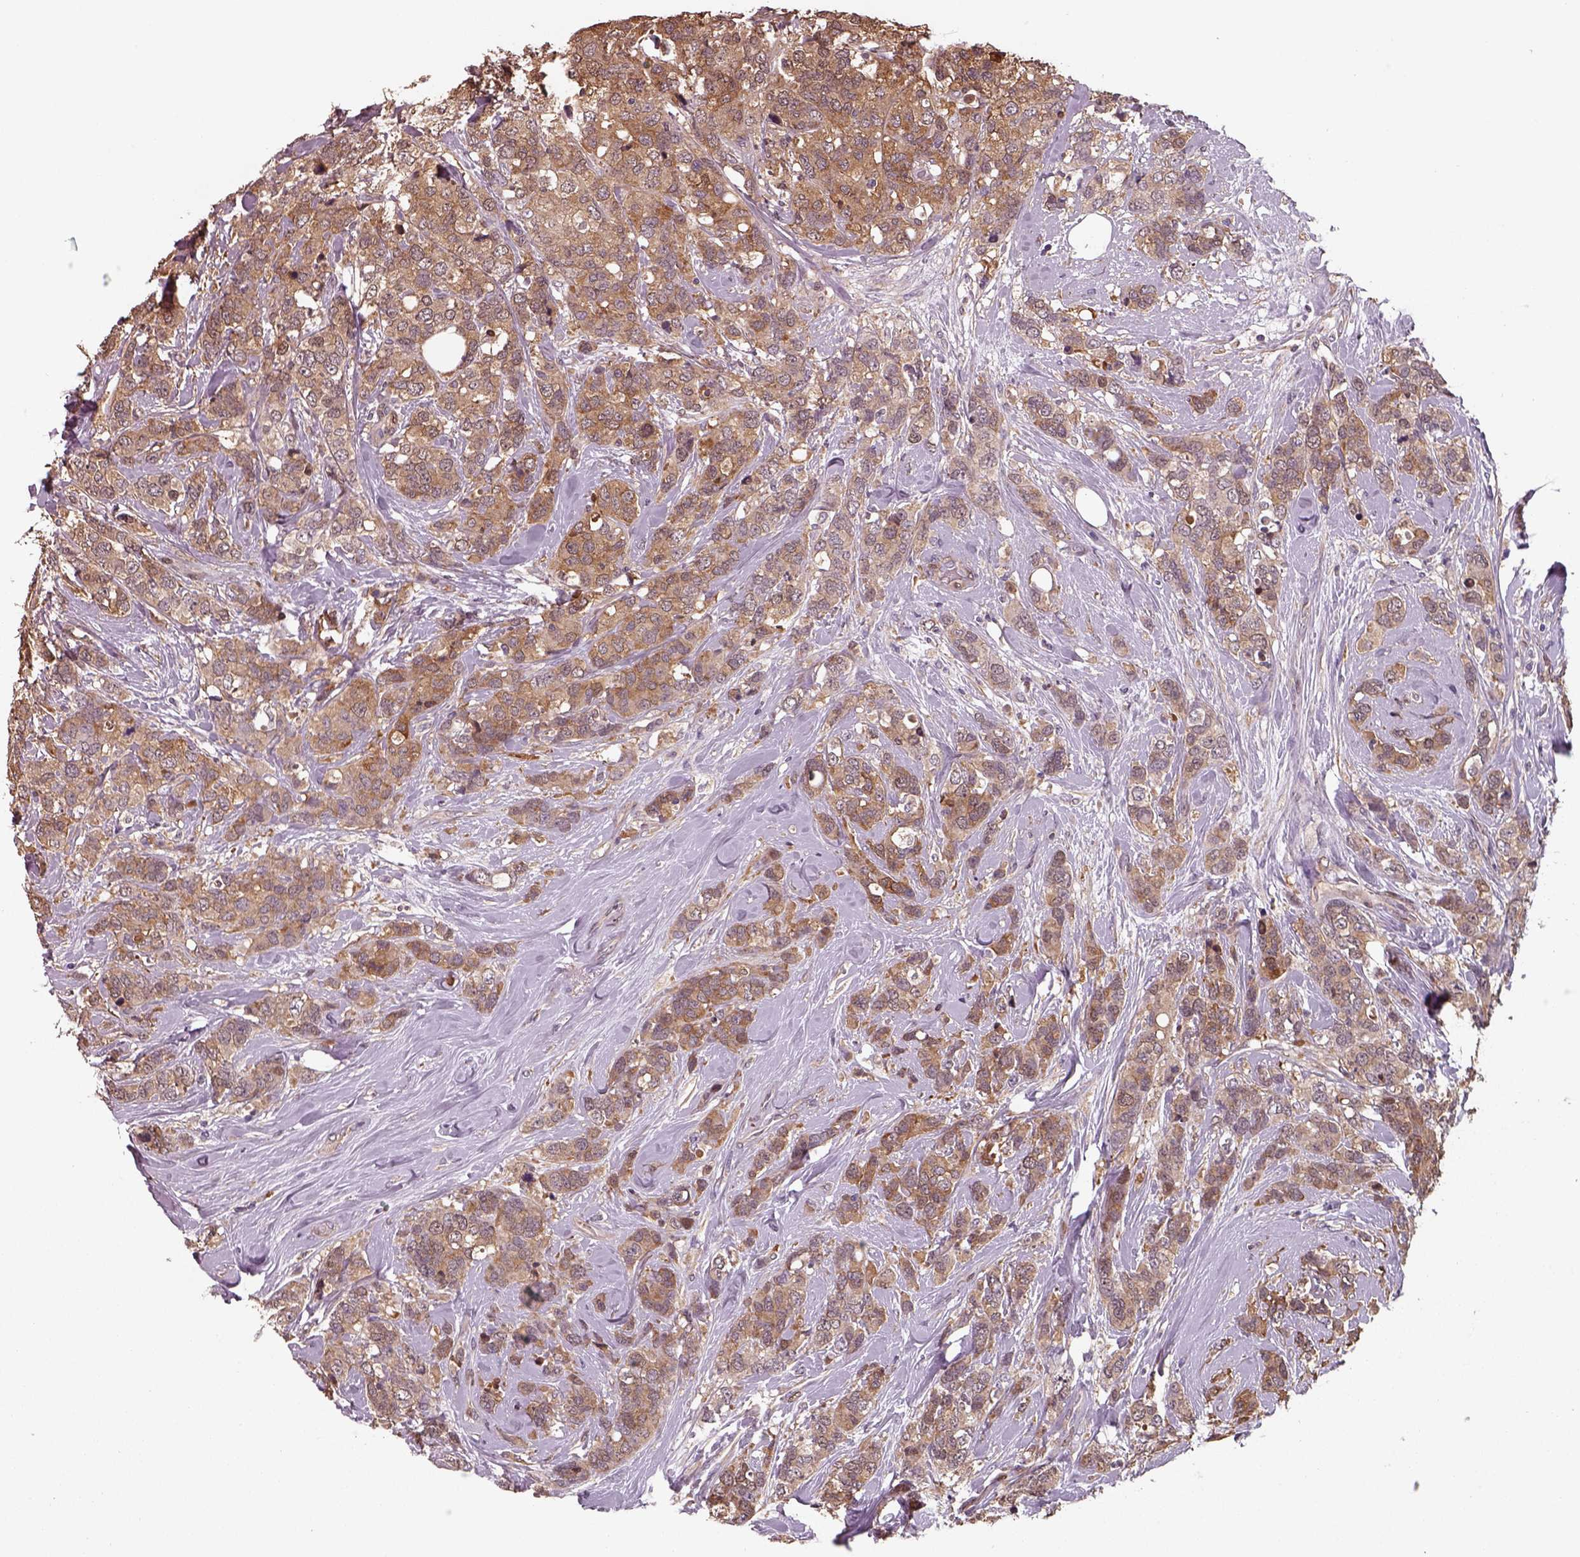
{"staining": {"intensity": "moderate", "quantity": ">75%", "location": "cytoplasmic/membranous"}, "tissue": "breast cancer", "cell_type": "Tumor cells", "image_type": "cancer", "snomed": [{"axis": "morphology", "description": "Lobular carcinoma"}, {"axis": "topography", "description": "Breast"}], "caption": "Immunohistochemical staining of human breast cancer exhibits moderate cytoplasmic/membranous protein staining in about >75% of tumor cells. (brown staining indicates protein expression, while blue staining denotes nuclei).", "gene": "ISYNA1", "patient": {"sex": "female", "age": 59}}